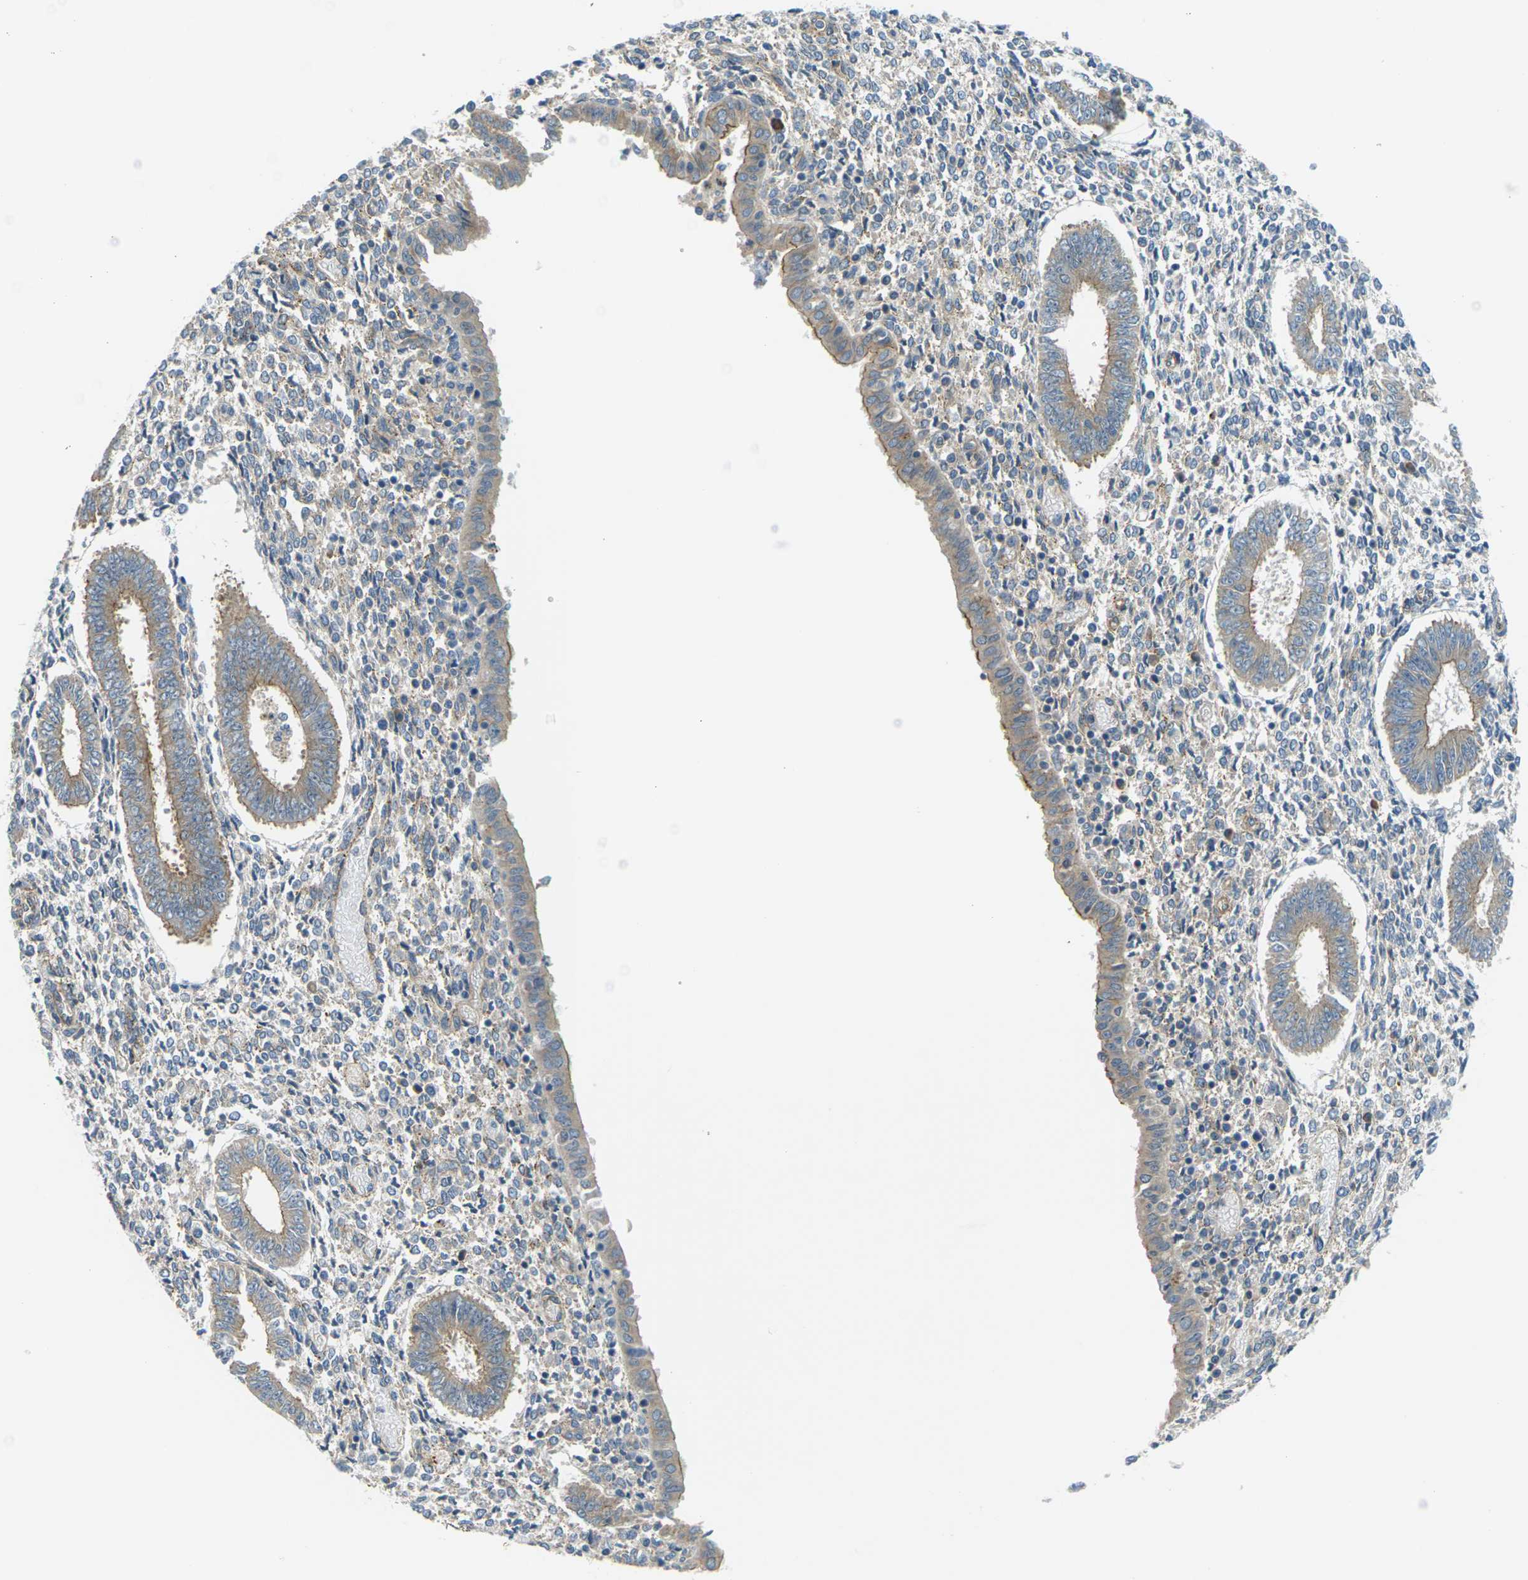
{"staining": {"intensity": "negative", "quantity": "none", "location": "none"}, "tissue": "endometrium", "cell_type": "Cells in endometrial stroma", "image_type": "normal", "snomed": [{"axis": "morphology", "description": "Normal tissue, NOS"}, {"axis": "topography", "description": "Endometrium"}], "caption": "Human endometrium stained for a protein using IHC reveals no expression in cells in endometrial stroma.", "gene": "SLC13A3", "patient": {"sex": "female", "age": 35}}